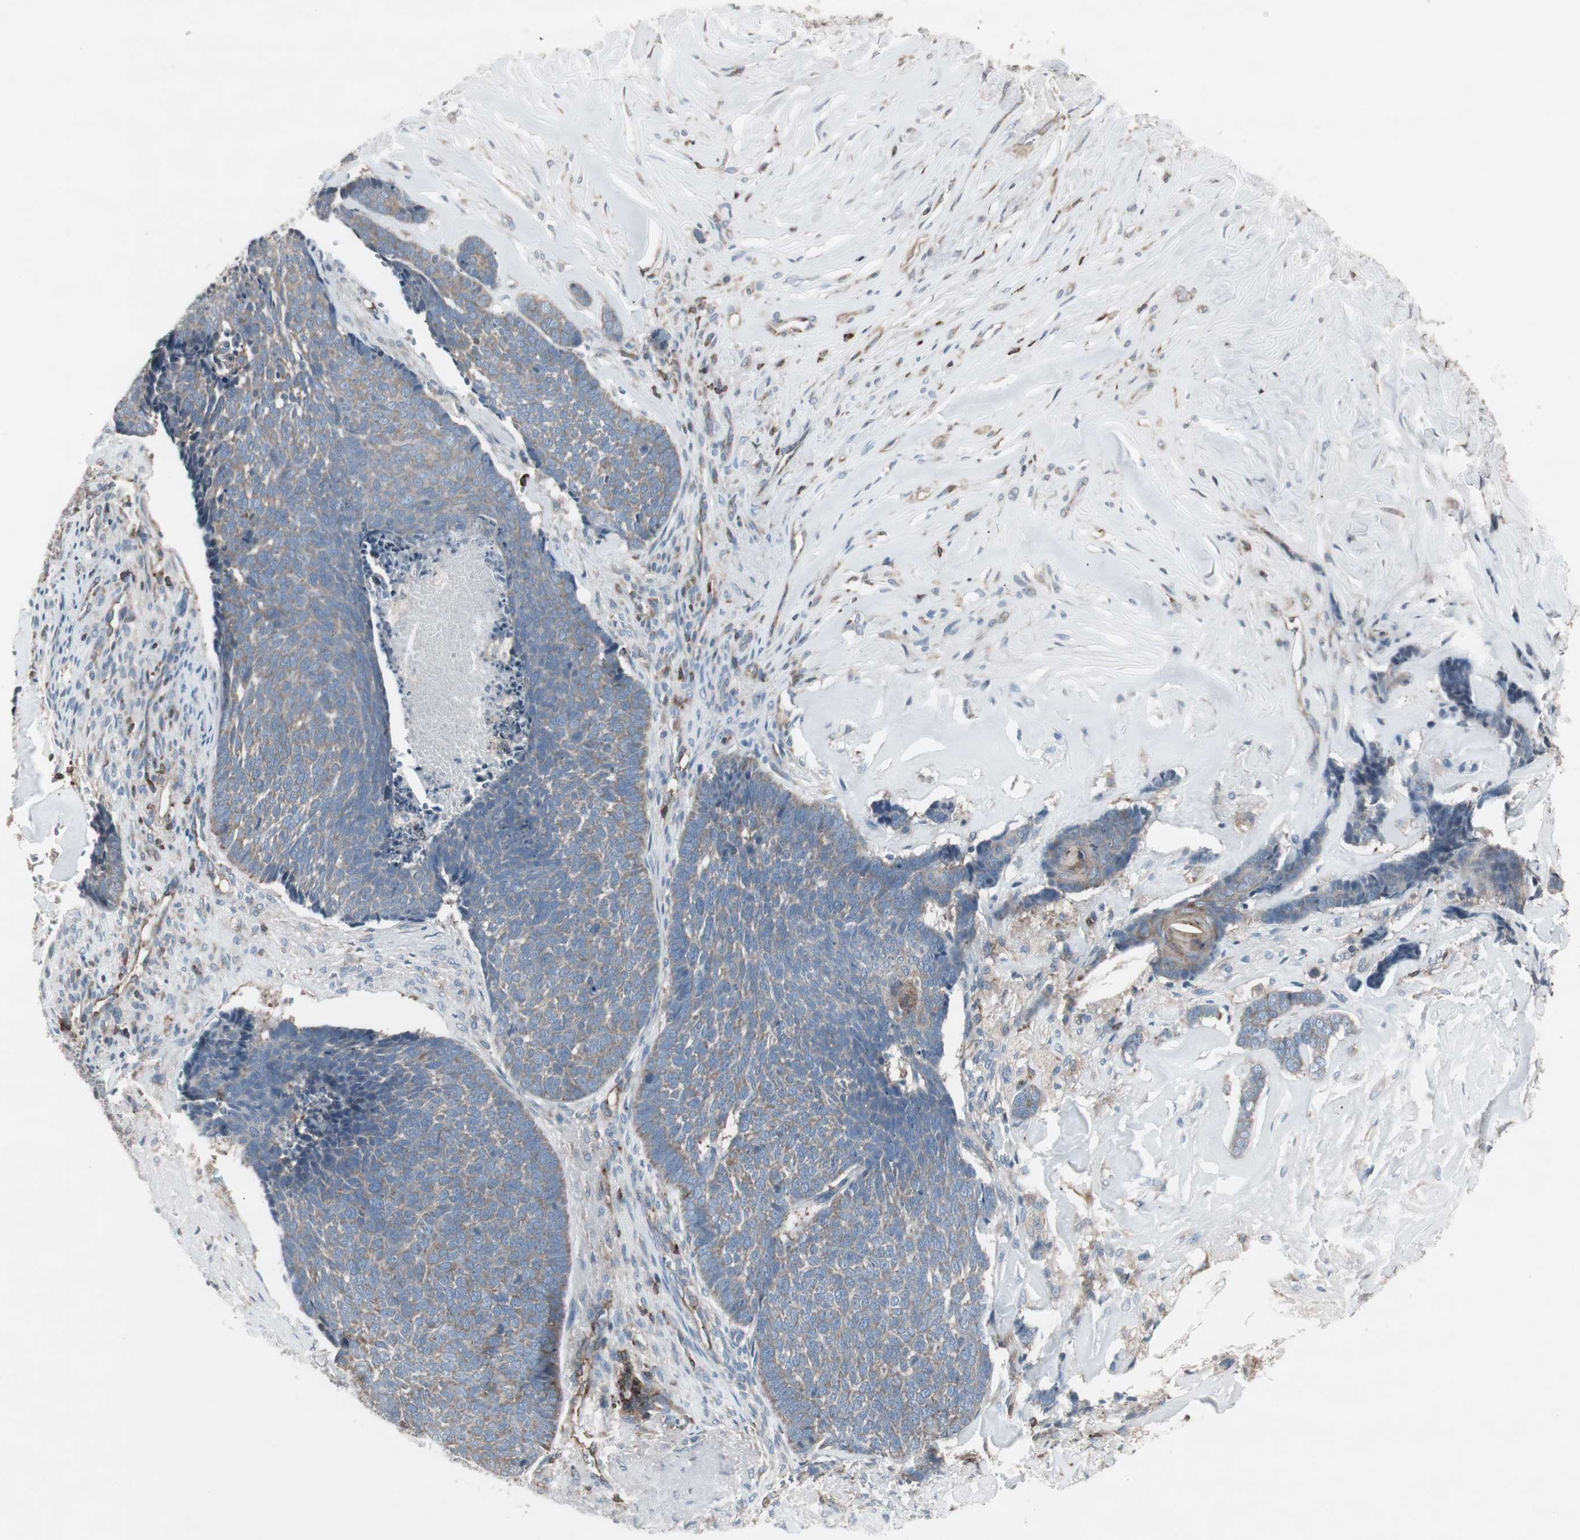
{"staining": {"intensity": "weak", "quantity": "25%-75%", "location": "cytoplasmic/membranous"}, "tissue": "skin cancer", "cell_type": "Tumor cells", "image_type": "cancer", "snomed": [{"axis": "morphology", "description": "Basal cell carcinoma"}, {"axis": "topography", "description": "Skin"}], "caption": "Weak cytoplasmic/membranous positivity for a protein is seen in approximately 25%-75% of tumor cells of skin cancer (basal cell carcinoma) using immunohistochemistry.", "gene": "ARHGEF1", "patient": {"sex": "male", "age": 84}}